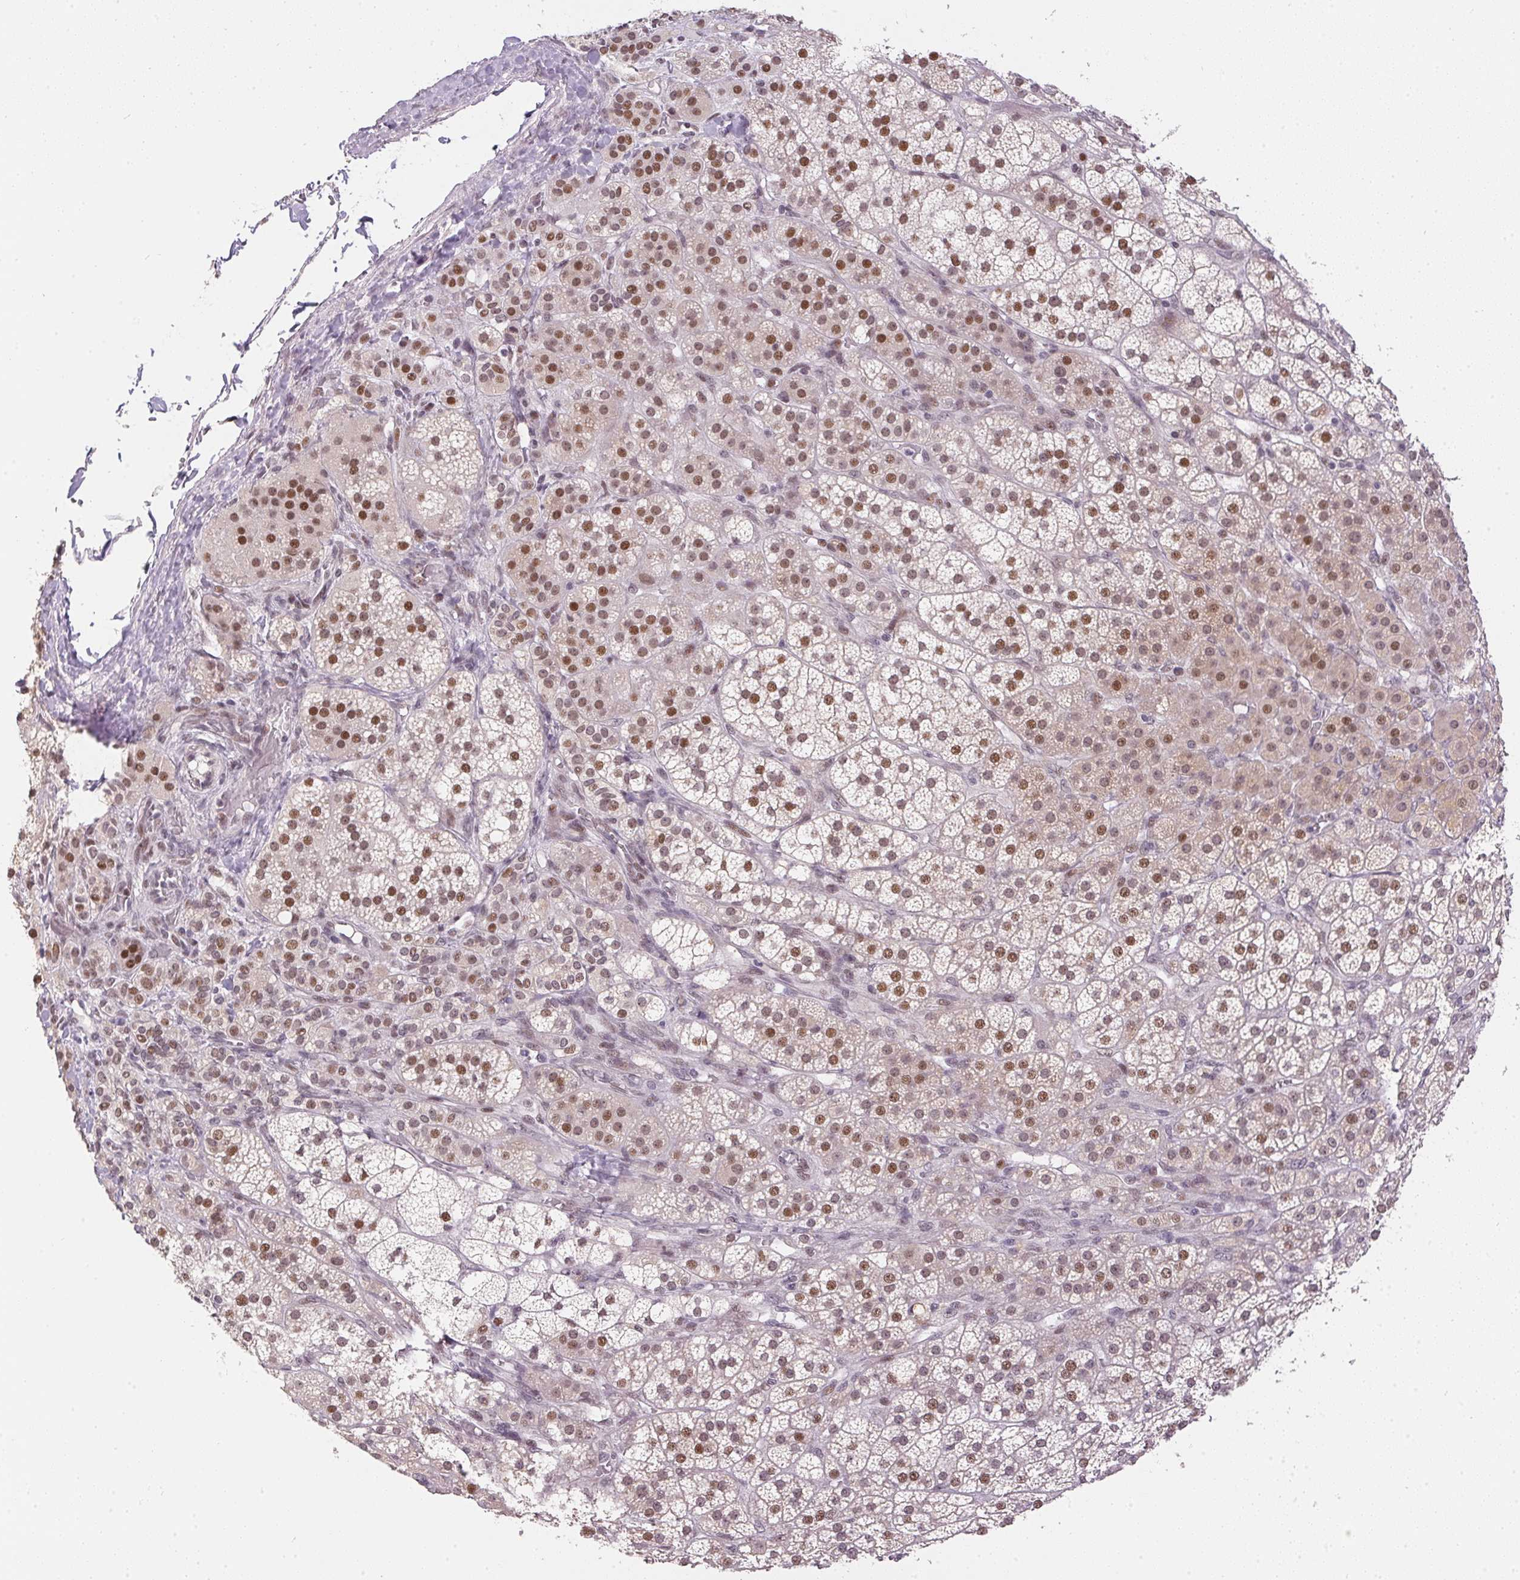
{"staining": {"intensity": "moderate", "quantity": ">75%", "location": "nuclear"}, "tissue": "adrenal gland", "cell_type": "Glandular cells", "image_type": "normal", "snomed": [{"axis": "morphology", "description": "Normal tissue, NOS"}, {"axis": "topography", "description": "Adrenal gland"}], "caption": "An image showing moderate nuclear staining in about >75% of glandular cells in normal adrenal gland, as visualized by brown immunohistochemical staining.", "gene": "KDM4D", "patient": {"sex": "female", "age": 60}}